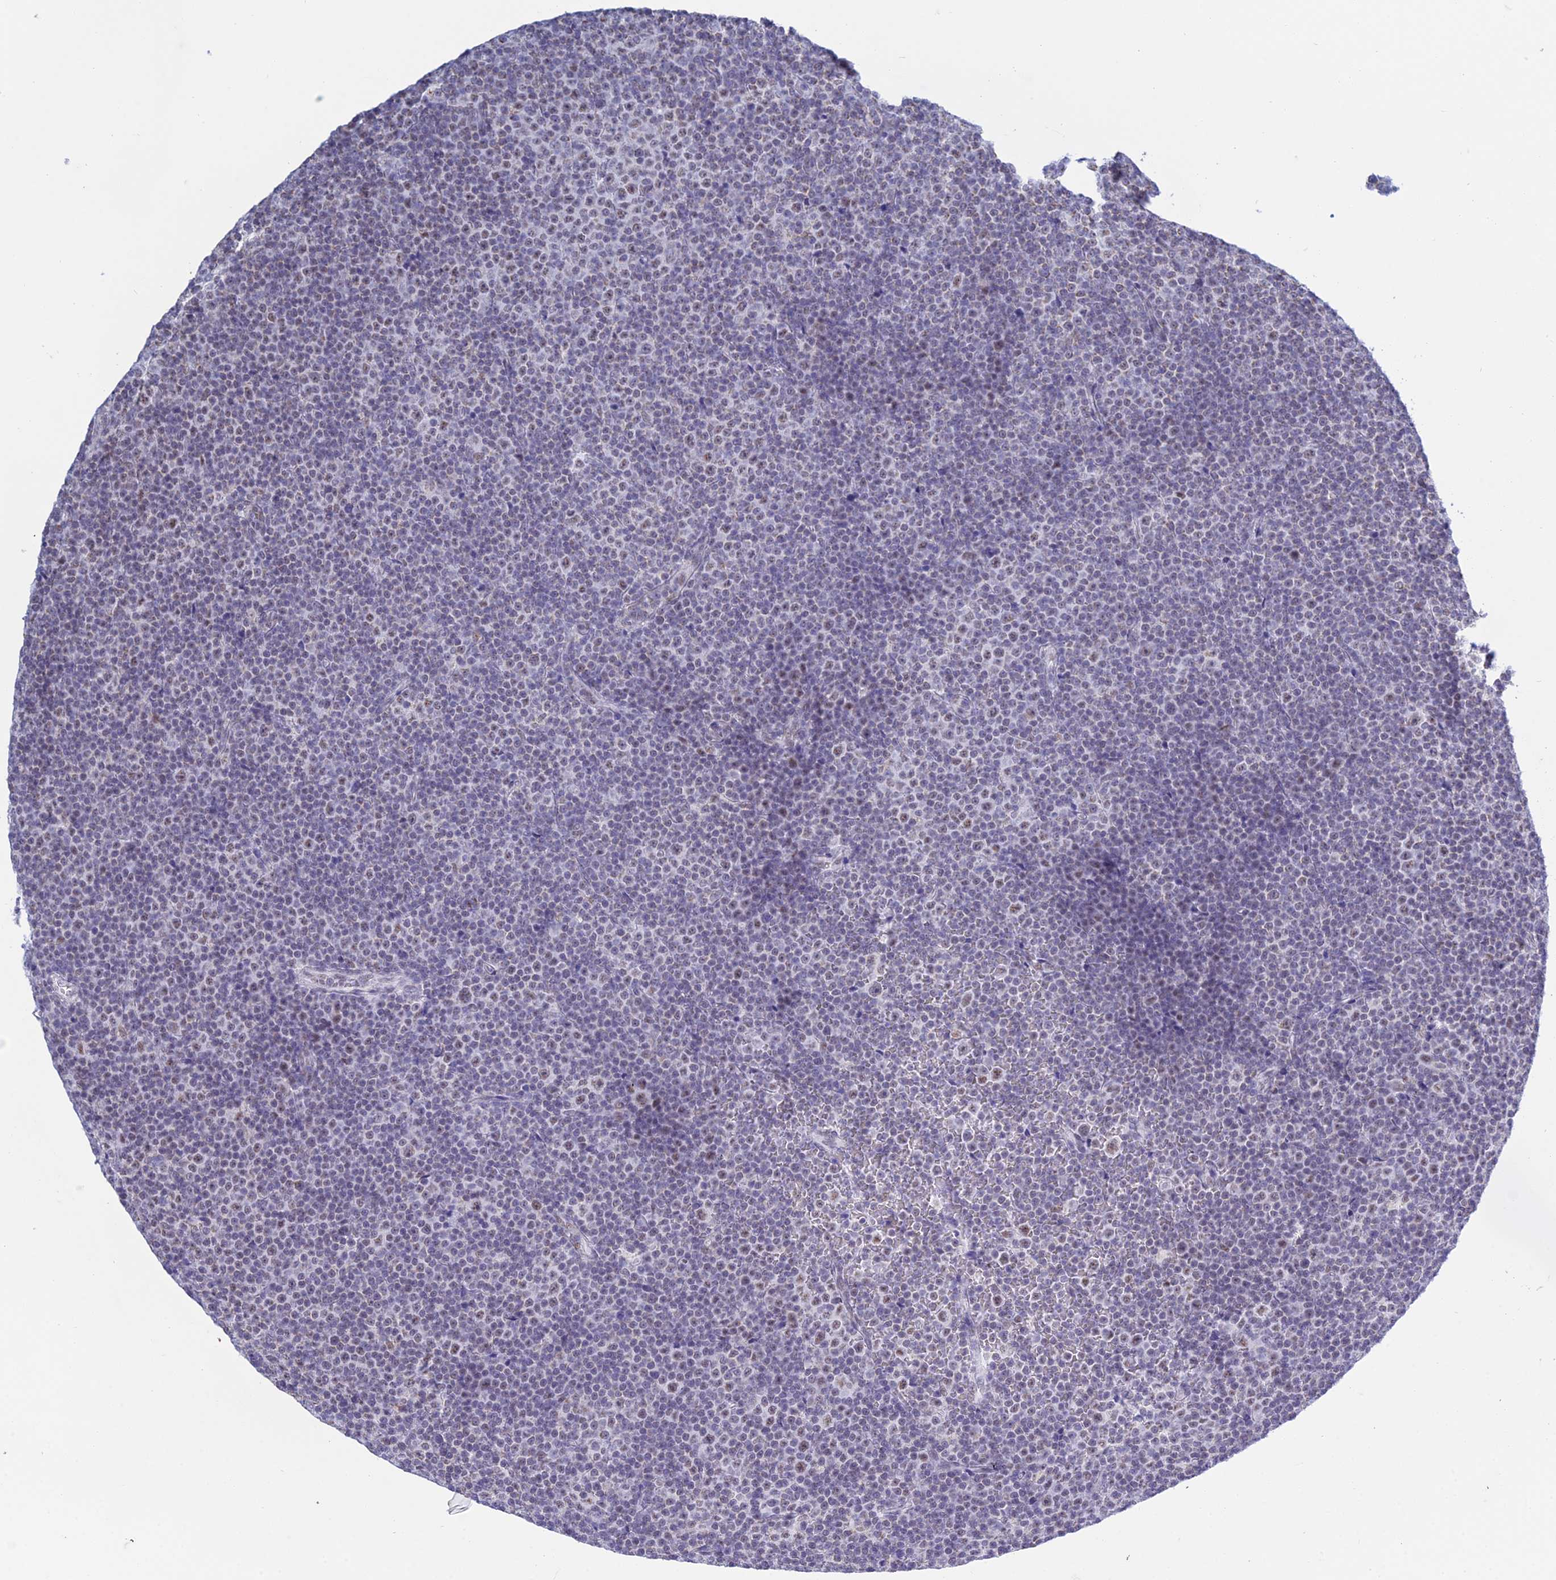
{"staining": {"intensity": "weak", "quantity": "25%-75%", "location": "nuclear"}, "tissue": "lymphoma", "cell_type": "Tumor cells", "image_type": "cancer", "snomed": [{"axis": "morphology", "description": "Malignant lymphoma, non-Hodgkin's type, Low grade"}, {"axis": "topography", "description": "Lymph node"}], "caption": "Approximately 25%-75% of tumor cells in lymphoma display weak nuclear protein expression as visualized by brown immunohistochemical staining.", "gene": "KLF14", "patient": {"sex": "female", "age": 67}}